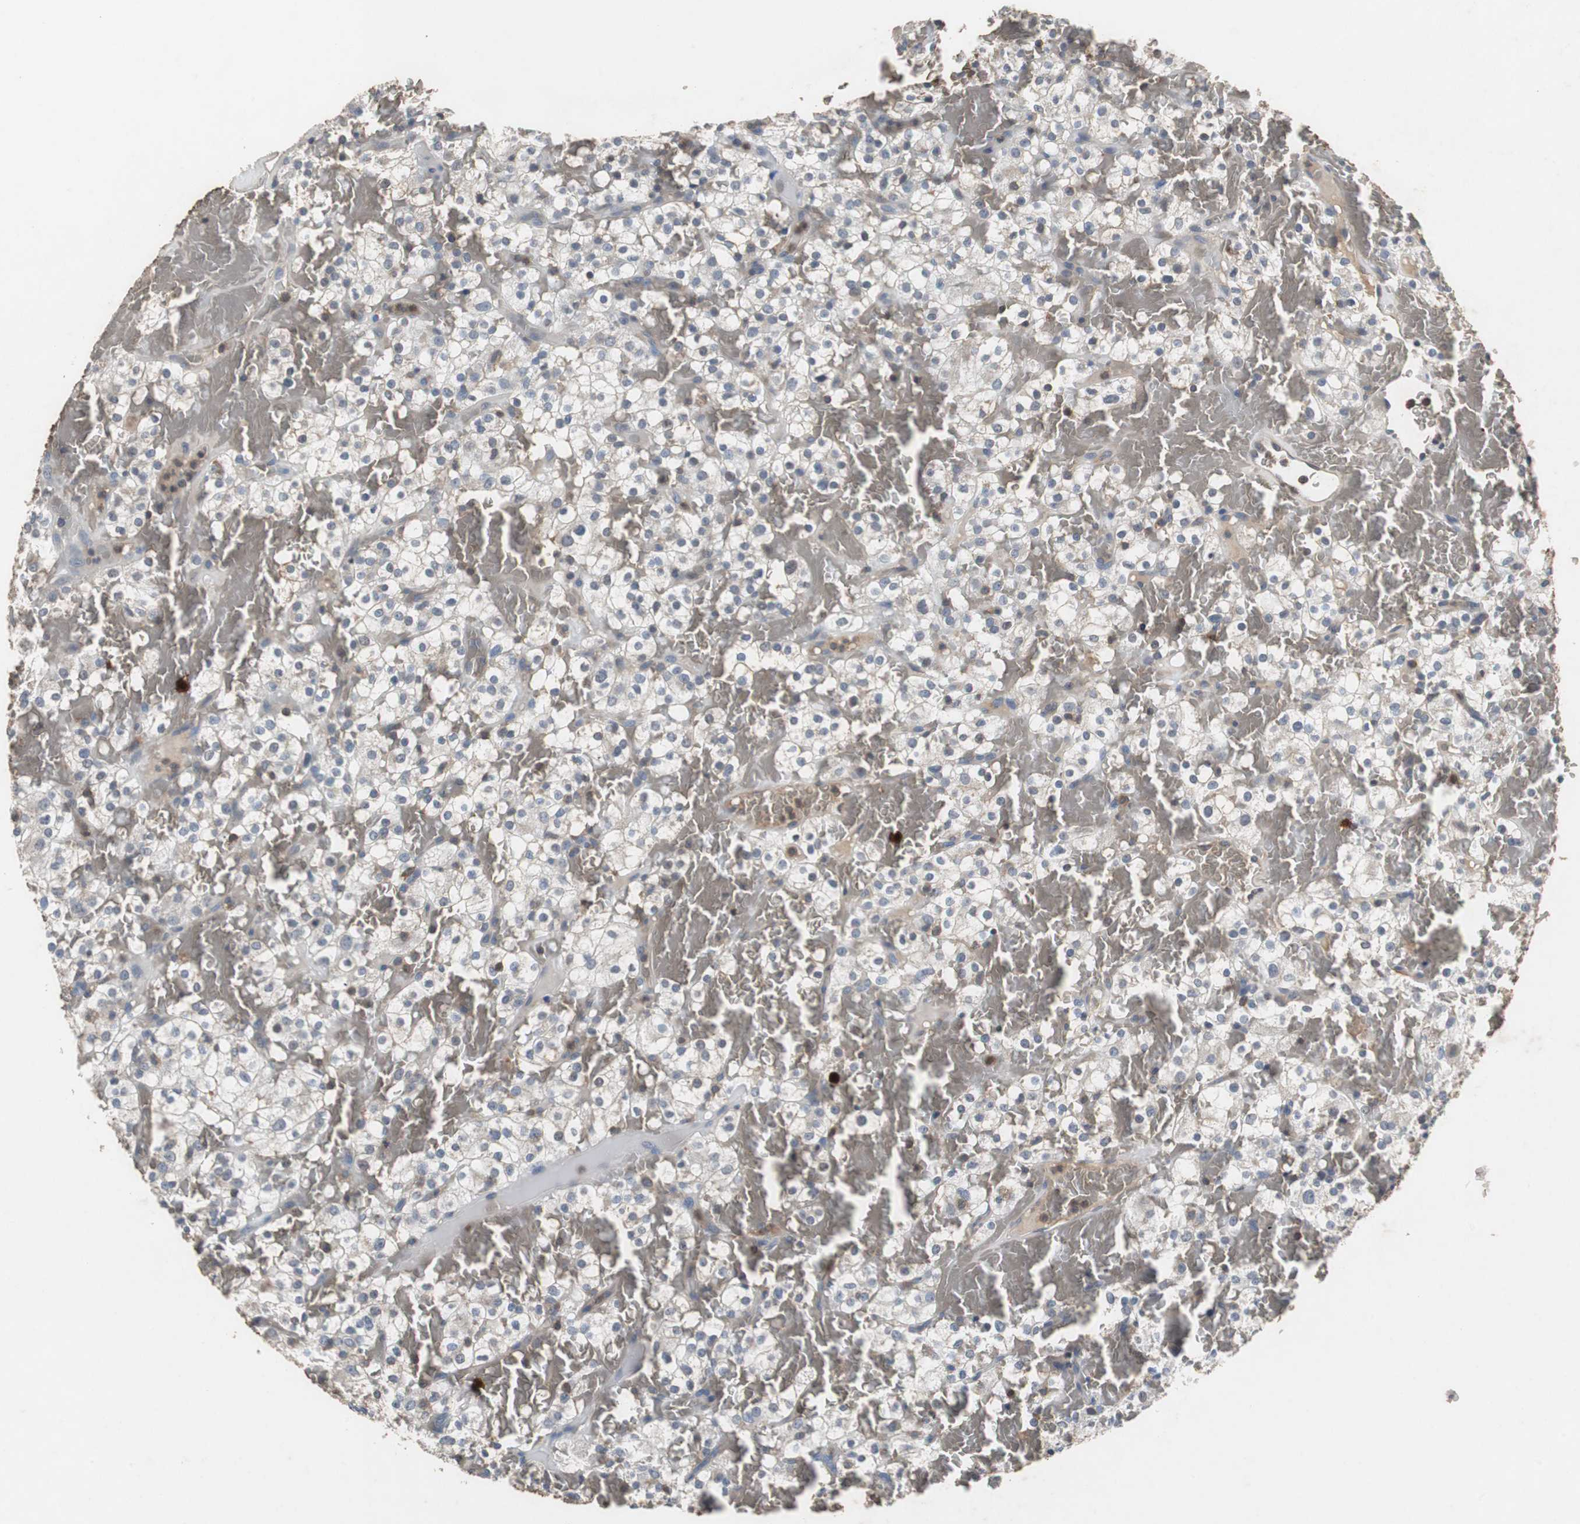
{"staining": {"intensity": "weak", "quantity": "25%-75%", "location": "cytoplasmic/membranous"}, "tissue": "renal cancer", "cell_type": "Tumor cells", "image_type": "cancer", "snomed": [{"axis": "morphology", "description": "Normal tissue, NOS"}, {"axis": "morphology", "description": "Adenocarcinoma, NOS"}, {"axis": "topography", "description": "Kidney"}], "caption": "This is a histology image of immunohistochemistry staining of renal cancer, which shows weak staining in the cytoplasmic/membranous of tumor cells.", "gene": "CALB2", "patient": {"sex": "female", "age": 72}}